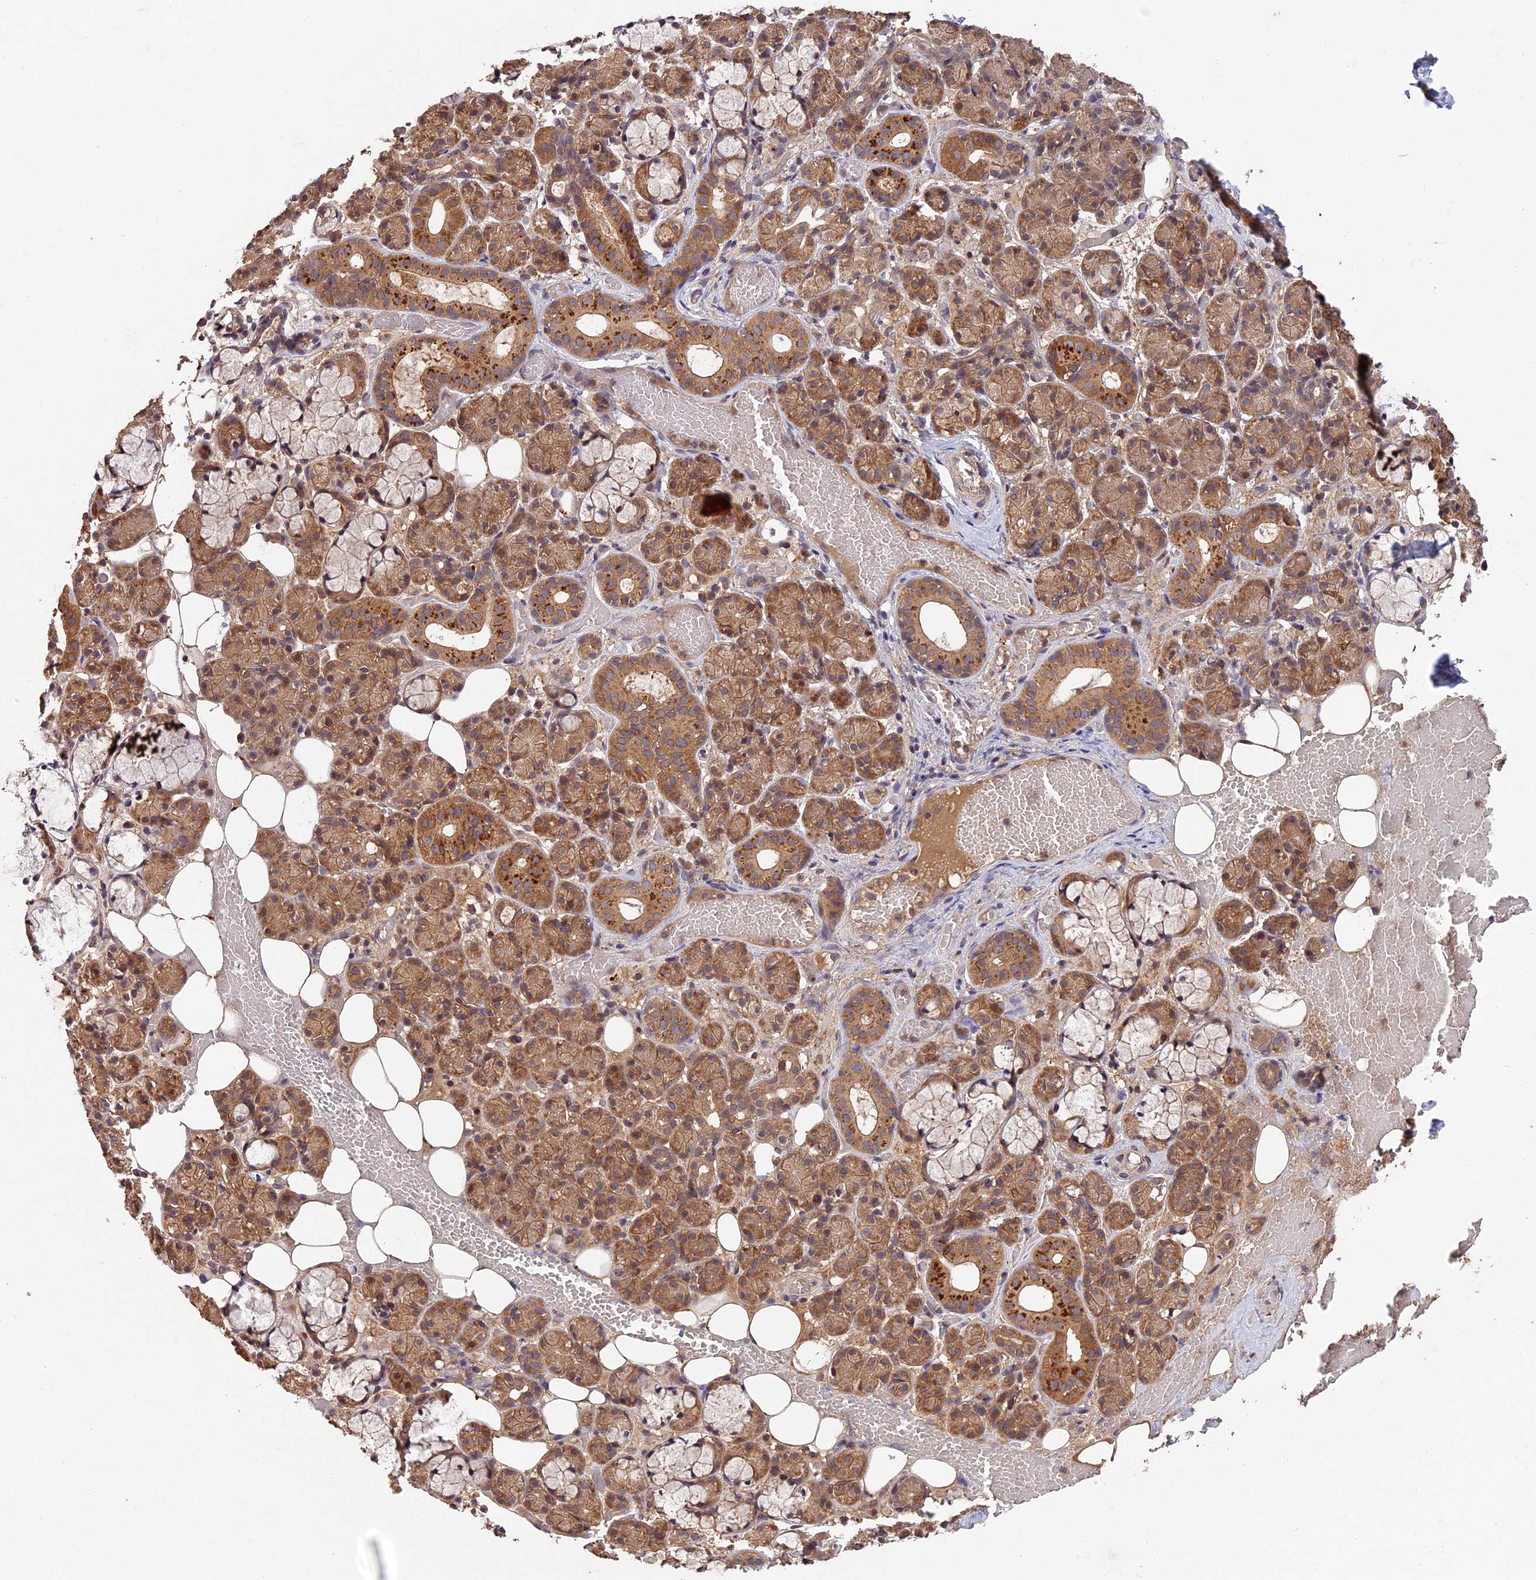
{"staining": {"intensity": "moderate", "quantity": ">75%", "location": "cytoplasmic/membranous"}, "tissue": "salivary gland", "cell_type": "Glandular cells", "image_type": "normal", "snomed": [{"axis": "morphology", "description": "Normal tissue, NOS"}, {"axis": "topography", "description": "Salivary gland"}], "caption": "Salivary gland stained with a brown dye displays moderate cytoplasmic/membranous positive expression in approximately >75% of glandular cells.", "gene": "CHAC1", "patient": {"sex": "male", "age": 63}}